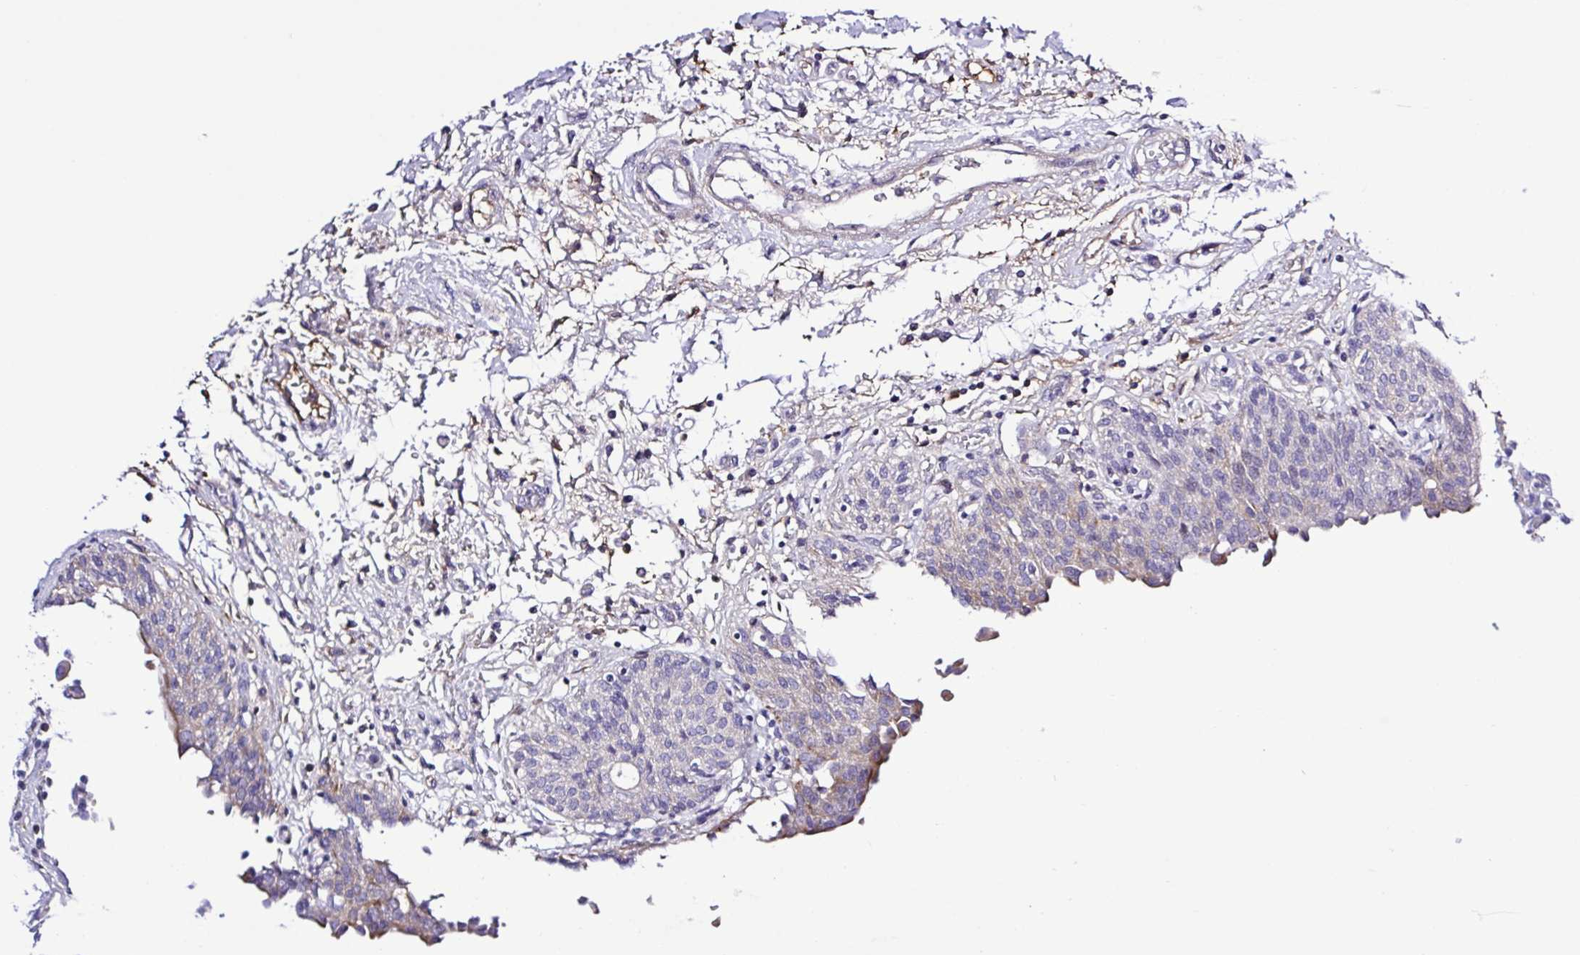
{"staining": {"intensity": "weak", "quantity": "<25%", "location": "cytoplasmic/membranous"}, "tissue": "urinary bladder", "cell_type": "Urothelial cells", "image_type": "normal", "snomed": [{"axis": "morphology", "description": "Normal tissue, NOS"}, {"axis": "topography", "description": "Urinary bladder"}], "caption": "Protein analysis of benign urinary bladder displays no significant expression in urothelial cells.", "gene": "GABBR2", "patient": {"sex": "male", "age": 68}}